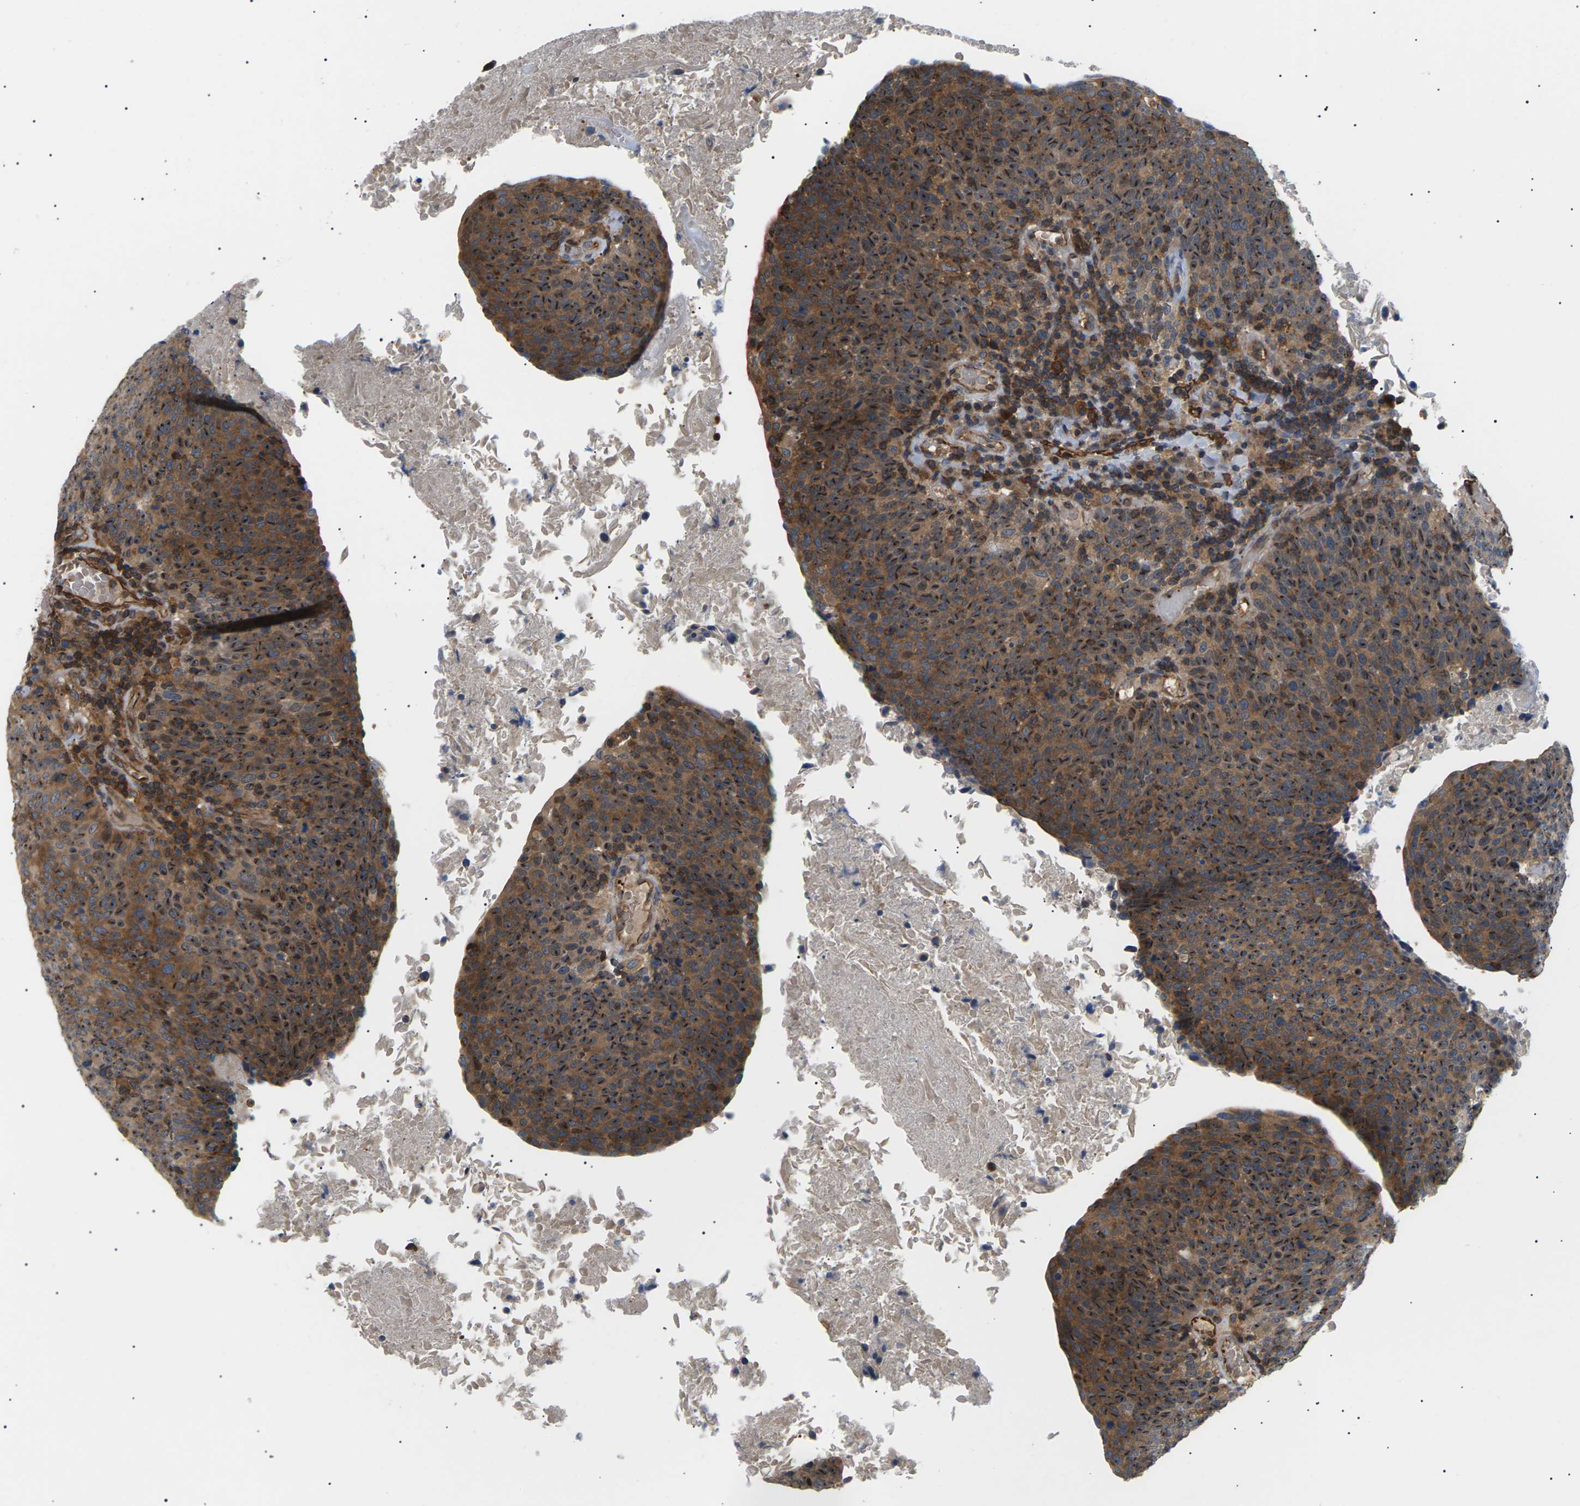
{"staining": {"intensity": "moderate", "quantity": ">75%", "location": "cytoplasmic/membranous,nuclear"}, "tissue": "head and neck cancer", "cell_type": "Tumor cells", "image_type": "cancer", "snomed": [{"axis": "morphology", "description": "Squamous cell carcinoma, NOS"}, {"axis": "morphology", "description": "Squamous cell carcinoma, metastatic, NOS"}, {"axis": "topography", "description": "Lymph node"}, {"axis": "topography", "description": "Head-Neck"}], "caption": "Head and neck cancer (squamous cell carcinoma) was stained to show a protein in brown. There is medium levels of moderate cytoplasmic/membranous and nuclear positivity in approximately >75% of tumor cells. (DAB IHC with brightfield microscopy, high magnification).", "gene": "TMTC4", "patient": {"sex": "male", "age": 62}}